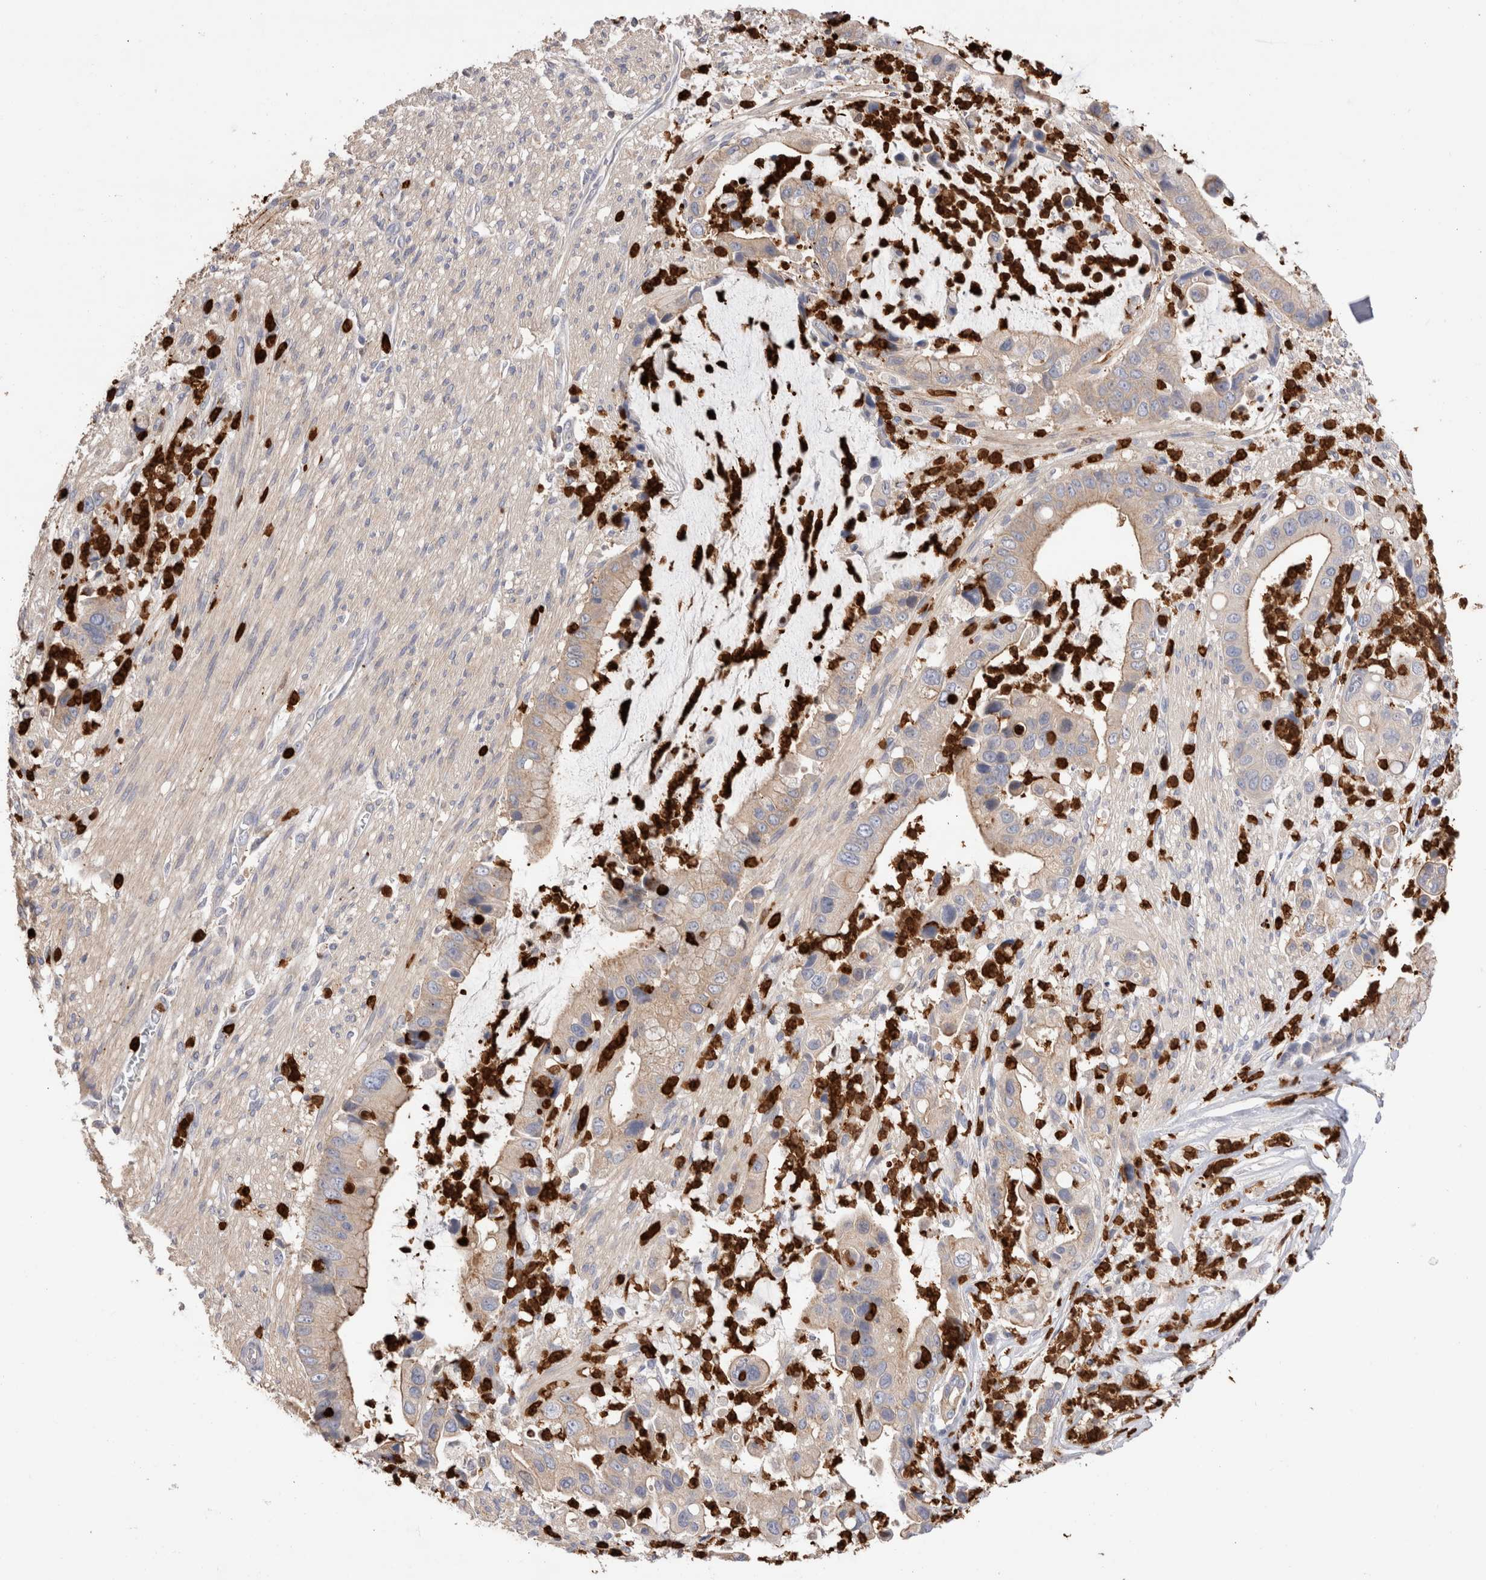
{"staining": {"intensity": "weak", "quantity": ">75%", "location": "cytoplasmic/membranous"}, "tissue": "liver cancer", "cell_type": "Tumor cells", "image_type": "cancer", "snomed": [{"axis": "morphology", "description": "Cholangiocarcinoma"}, {"axis": "topography", "description": "Liver"}], "caption": "Human liver cholangiocarcinoma stained with a protein marker reveals weak staining in tumor cells.", "gene": "NXT2", "patient": {"sex": "female", "age": 54}}